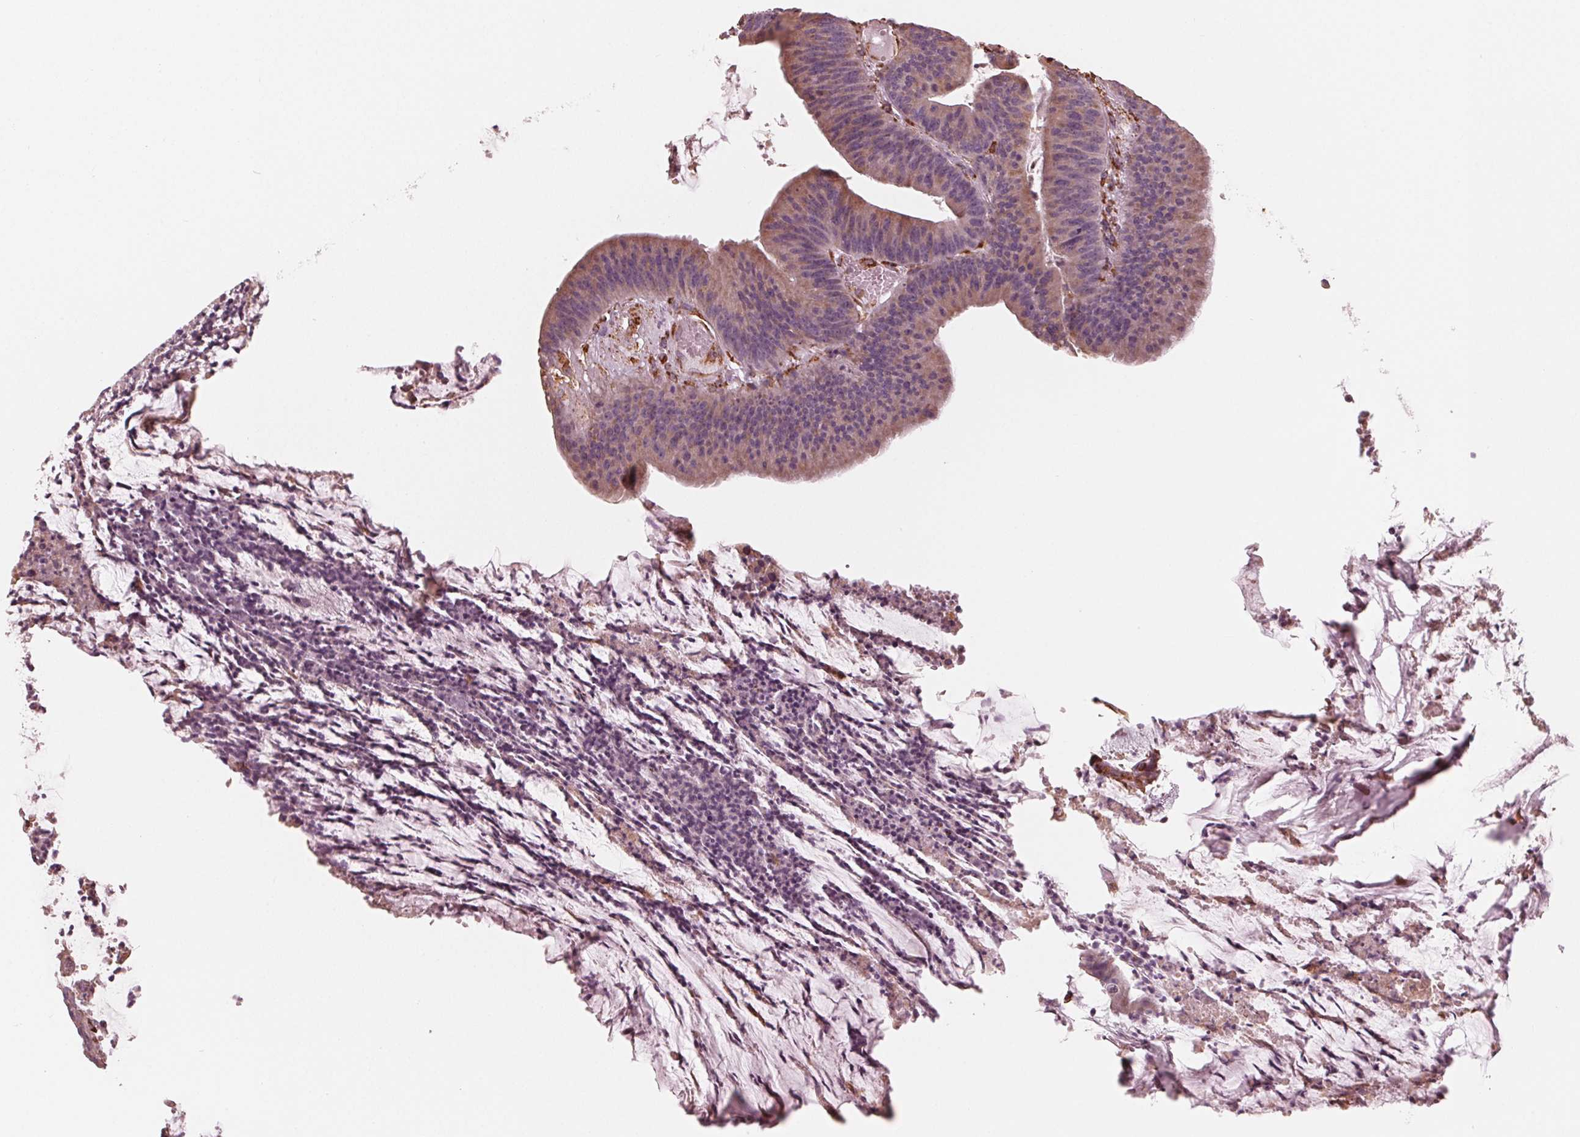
{"staining": {"intensity": "weak", "quantity": ">75%", "location": "cytoplasmic/membranous"}, "tissue": "colorectal cancer", "cell_type": "Tumor cells", "image_type": "cancer", "snomed": [{"axis": "morphology", "description": "Adenocarcinoma, NOS"}, {"axis": "topography", "description": "Colon"}], "caption": "A brown stain highlights weak cytoplasmic/membranous positivity of a protein in colorectal adenocarcinoma tumor cells. Nuclei are stained in blue.", "gene": "IKBIP", "patient": {"sex": "female", "age": 78}}